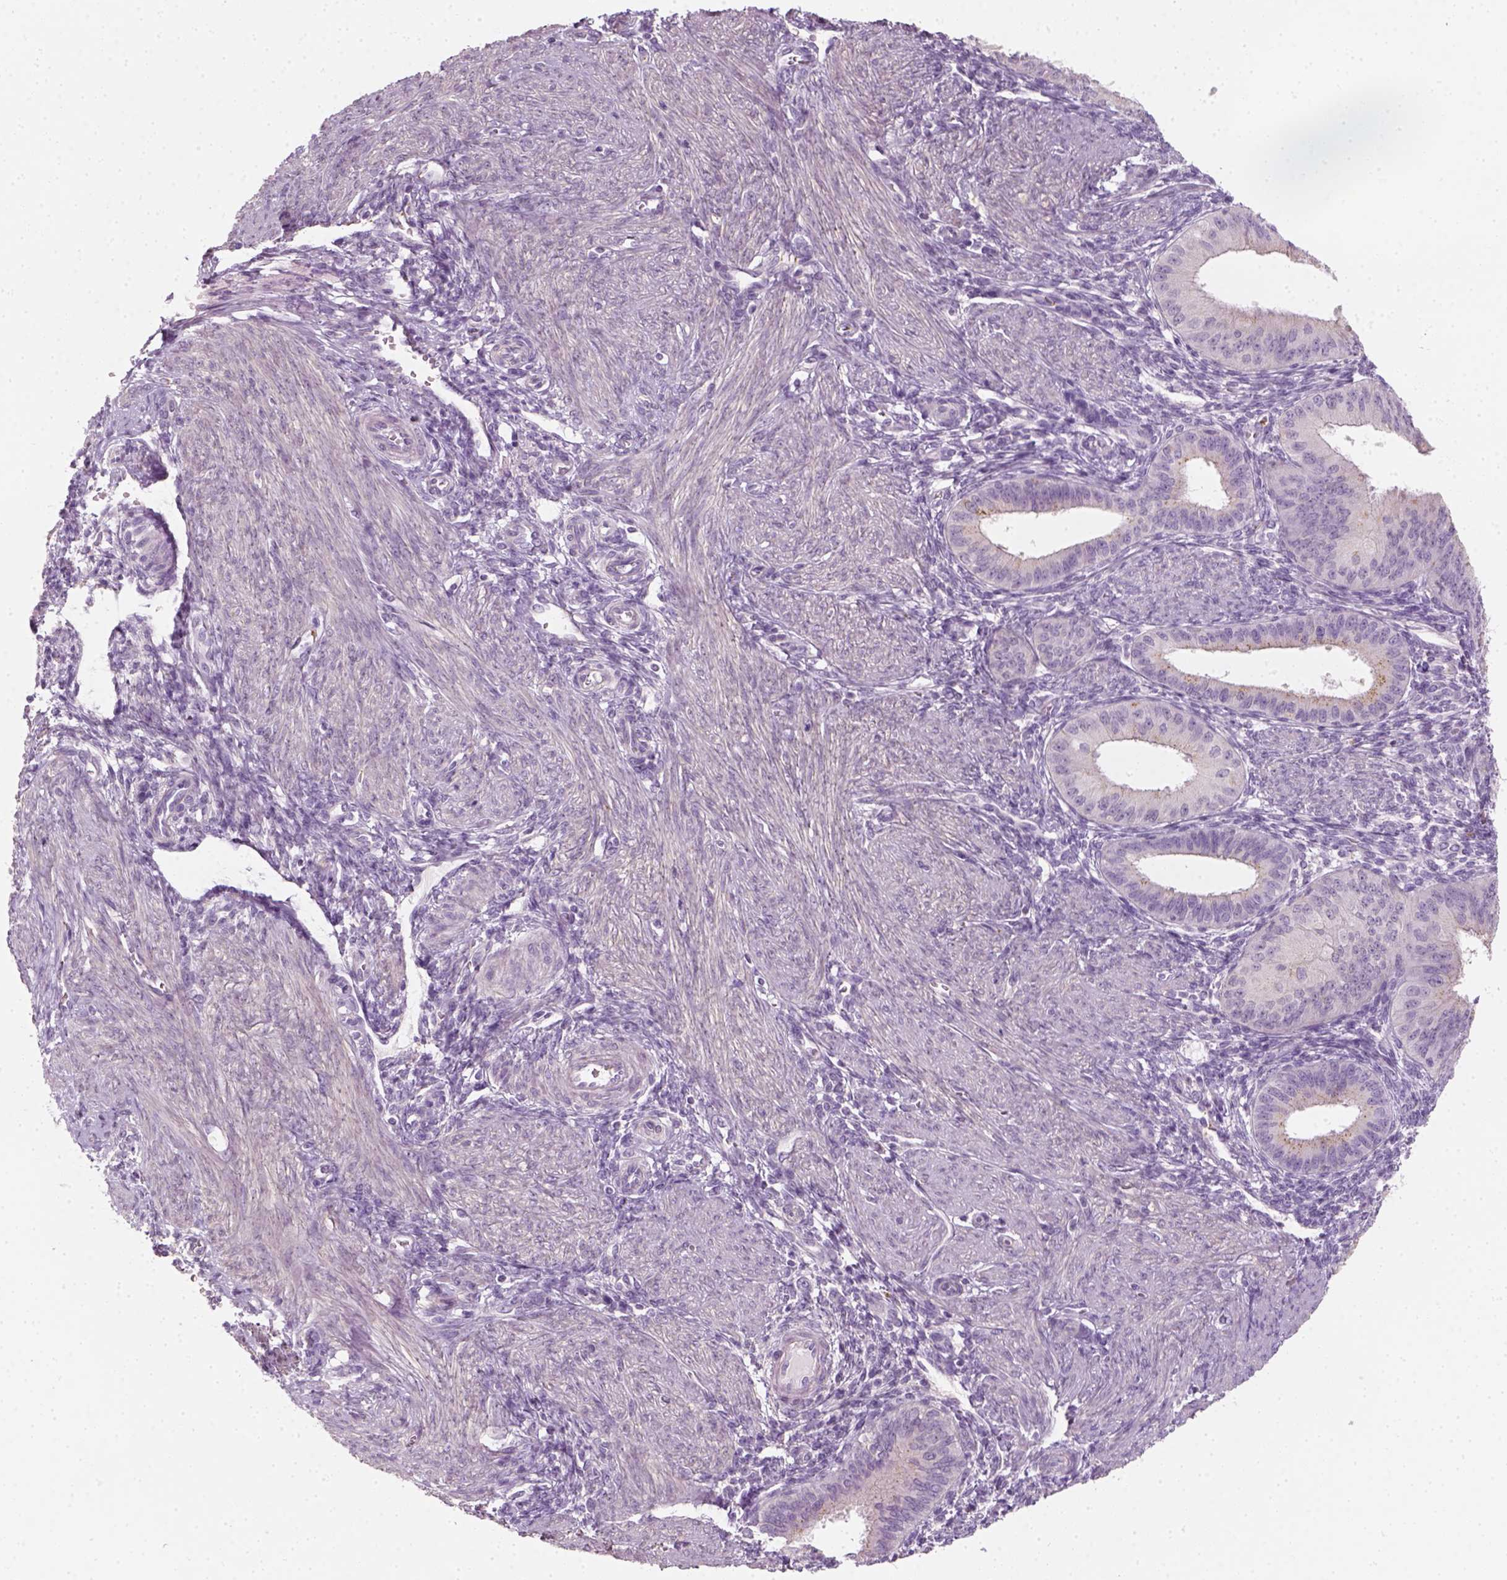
{"staining": {"intensity": "negative", "quantity": "none", "location": "none"}, "tissue": "endometrium", "cell_type": "Cells in endometrial stroma", "image_type": "normal", "snomed": [{"axis": "morphology", "description": "Normal tissue, NOS"}, {"axis": "topography", "description": "Endometrium"}], "caption": "Cells in endometrial stroma show no significant protein staining in normal endometrium. The staining is performed using DAB brown chromogen with nuclei counter-stained in using hematoxylin.", "gene": "FAM163B", "patient": {"sex": "female", "age": 39}}